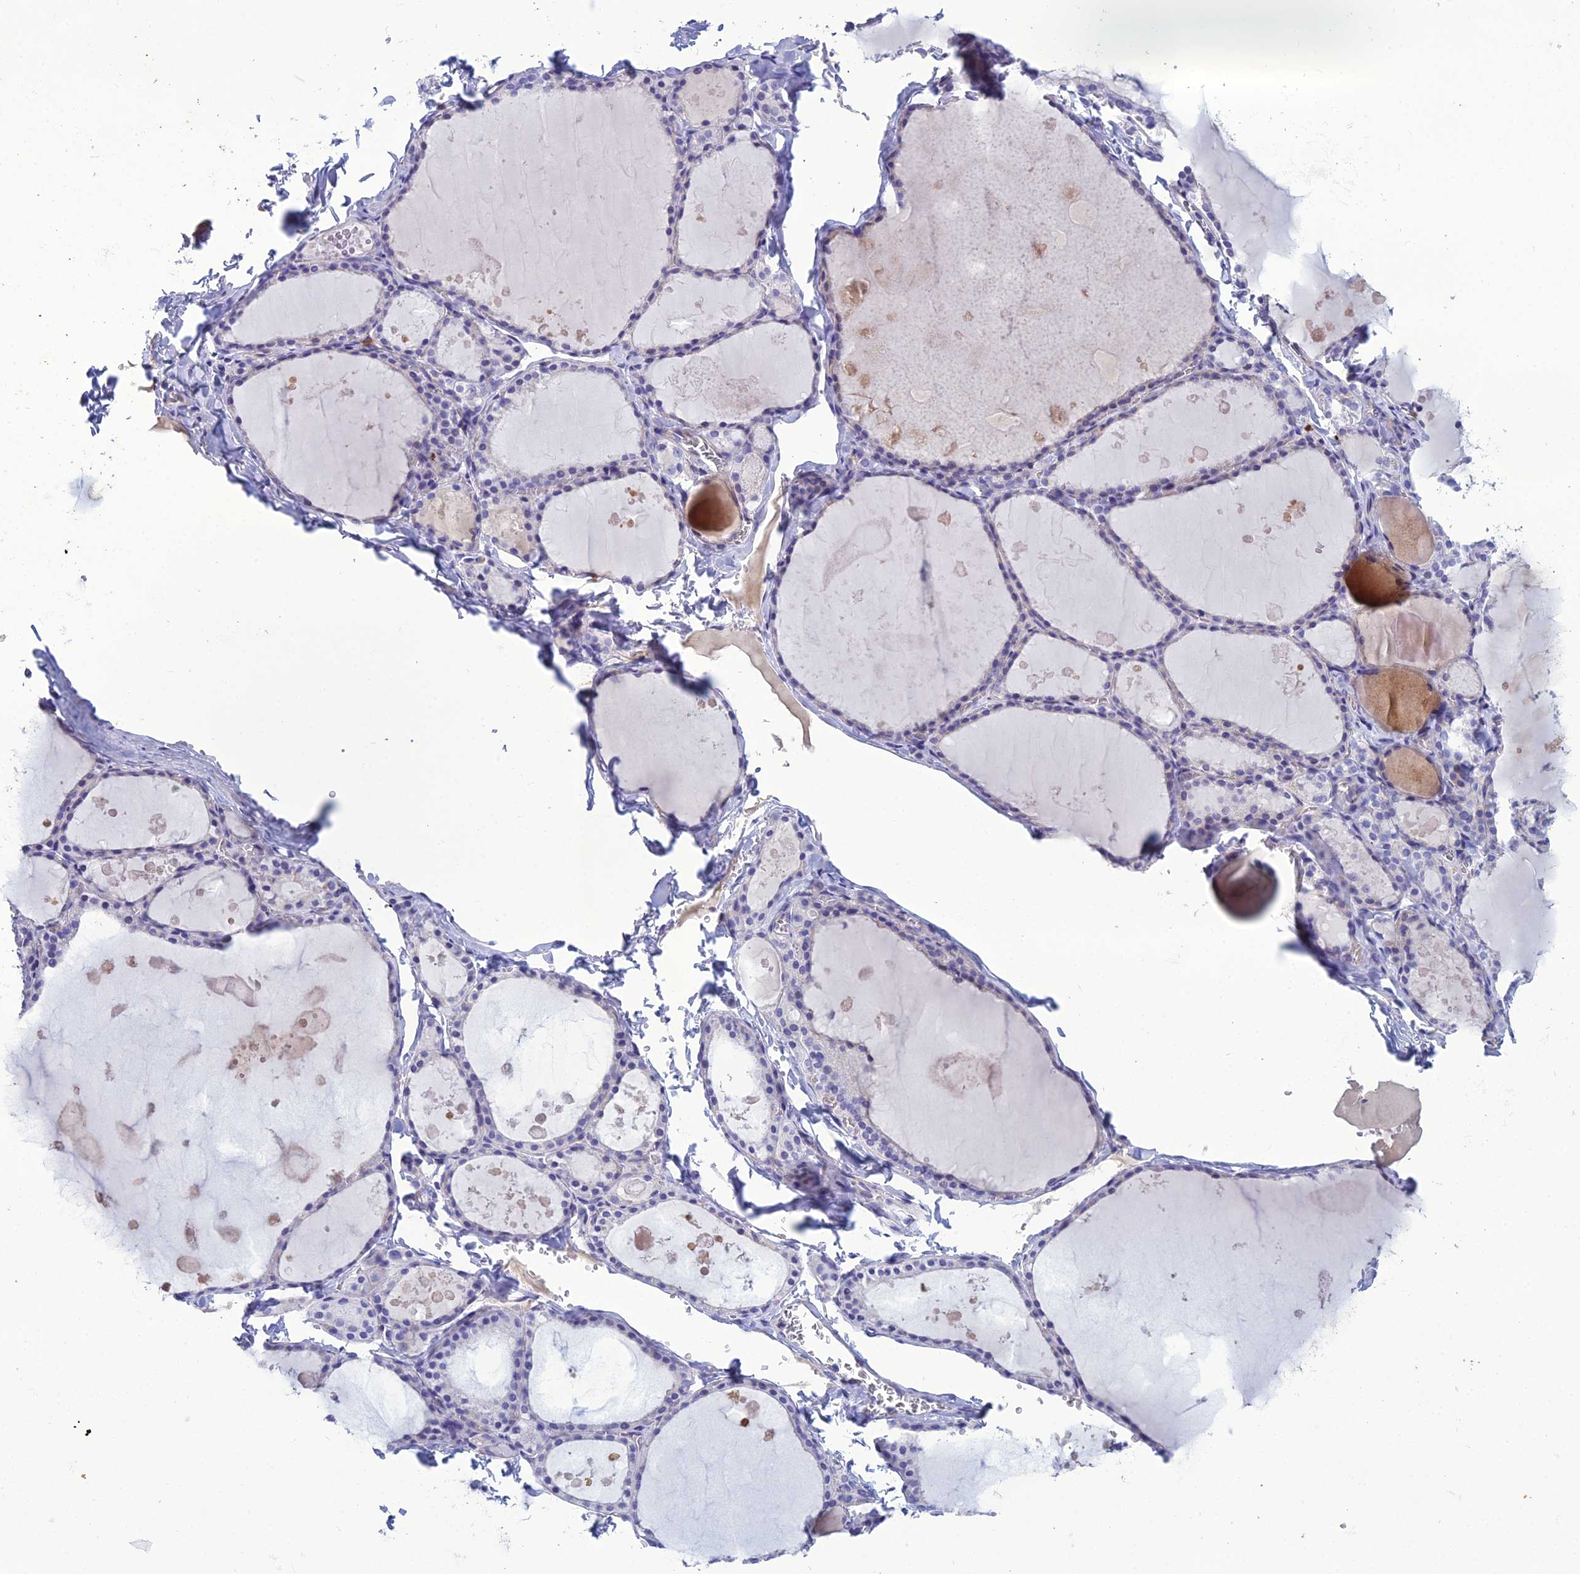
{"staining": {"intensity": "negative", "quantity": "none", "location": "none"}, "tissue": "thyroid gland", "cell_type": "Glandular cells", "image_type": "normal", "snomed": [{"axis": "morphology", "description": "Normal tissue, NOS"}, {"axis": "topography", "description": "Thyroid gland"}], "caption": "The micrograph demonstrates no significant staining in glandular cells of thyroid gland. Nuclei are stained in blue.", "gene": "OR56B1", "patient": {"sex": "male", "age": 56}}